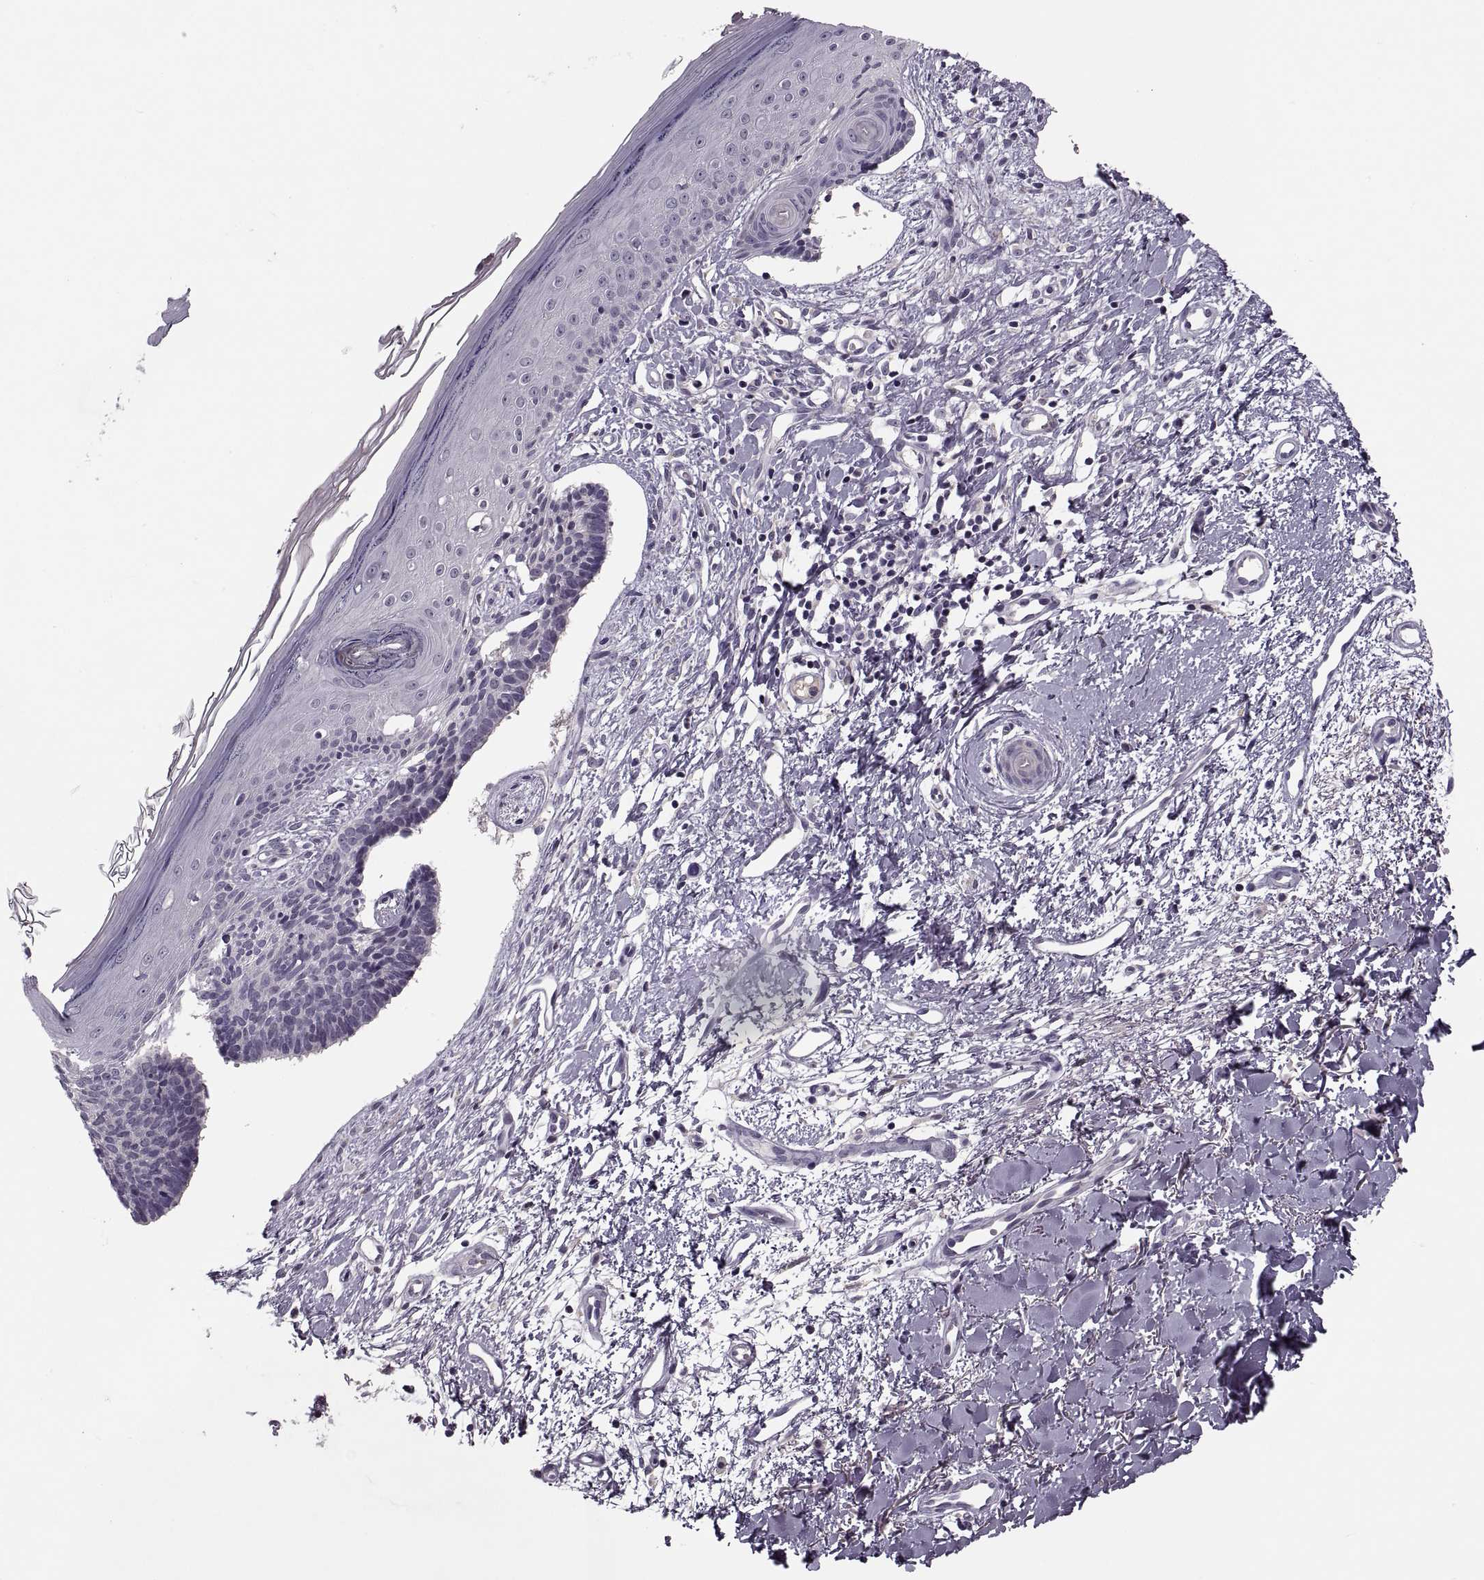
{"staining": {"intensity": "negative", "quantity": "none", "location": "none"}, "tissue": "skin cancer", "cell_type": "Tumor cells", "image_type": "cancer", "snomed": [{"axis": "morphology", "description": "Basal cell carcinoma"}, {"axis": "topography", "description": "Skin"}], "caption": "IHC of basal cell carcinoma (skin) reveals no positivity in tumor cells. Nuclei are stained in blue.", "gene": "CACNA1F", "patient": {"sex": "male", "age": 51}}